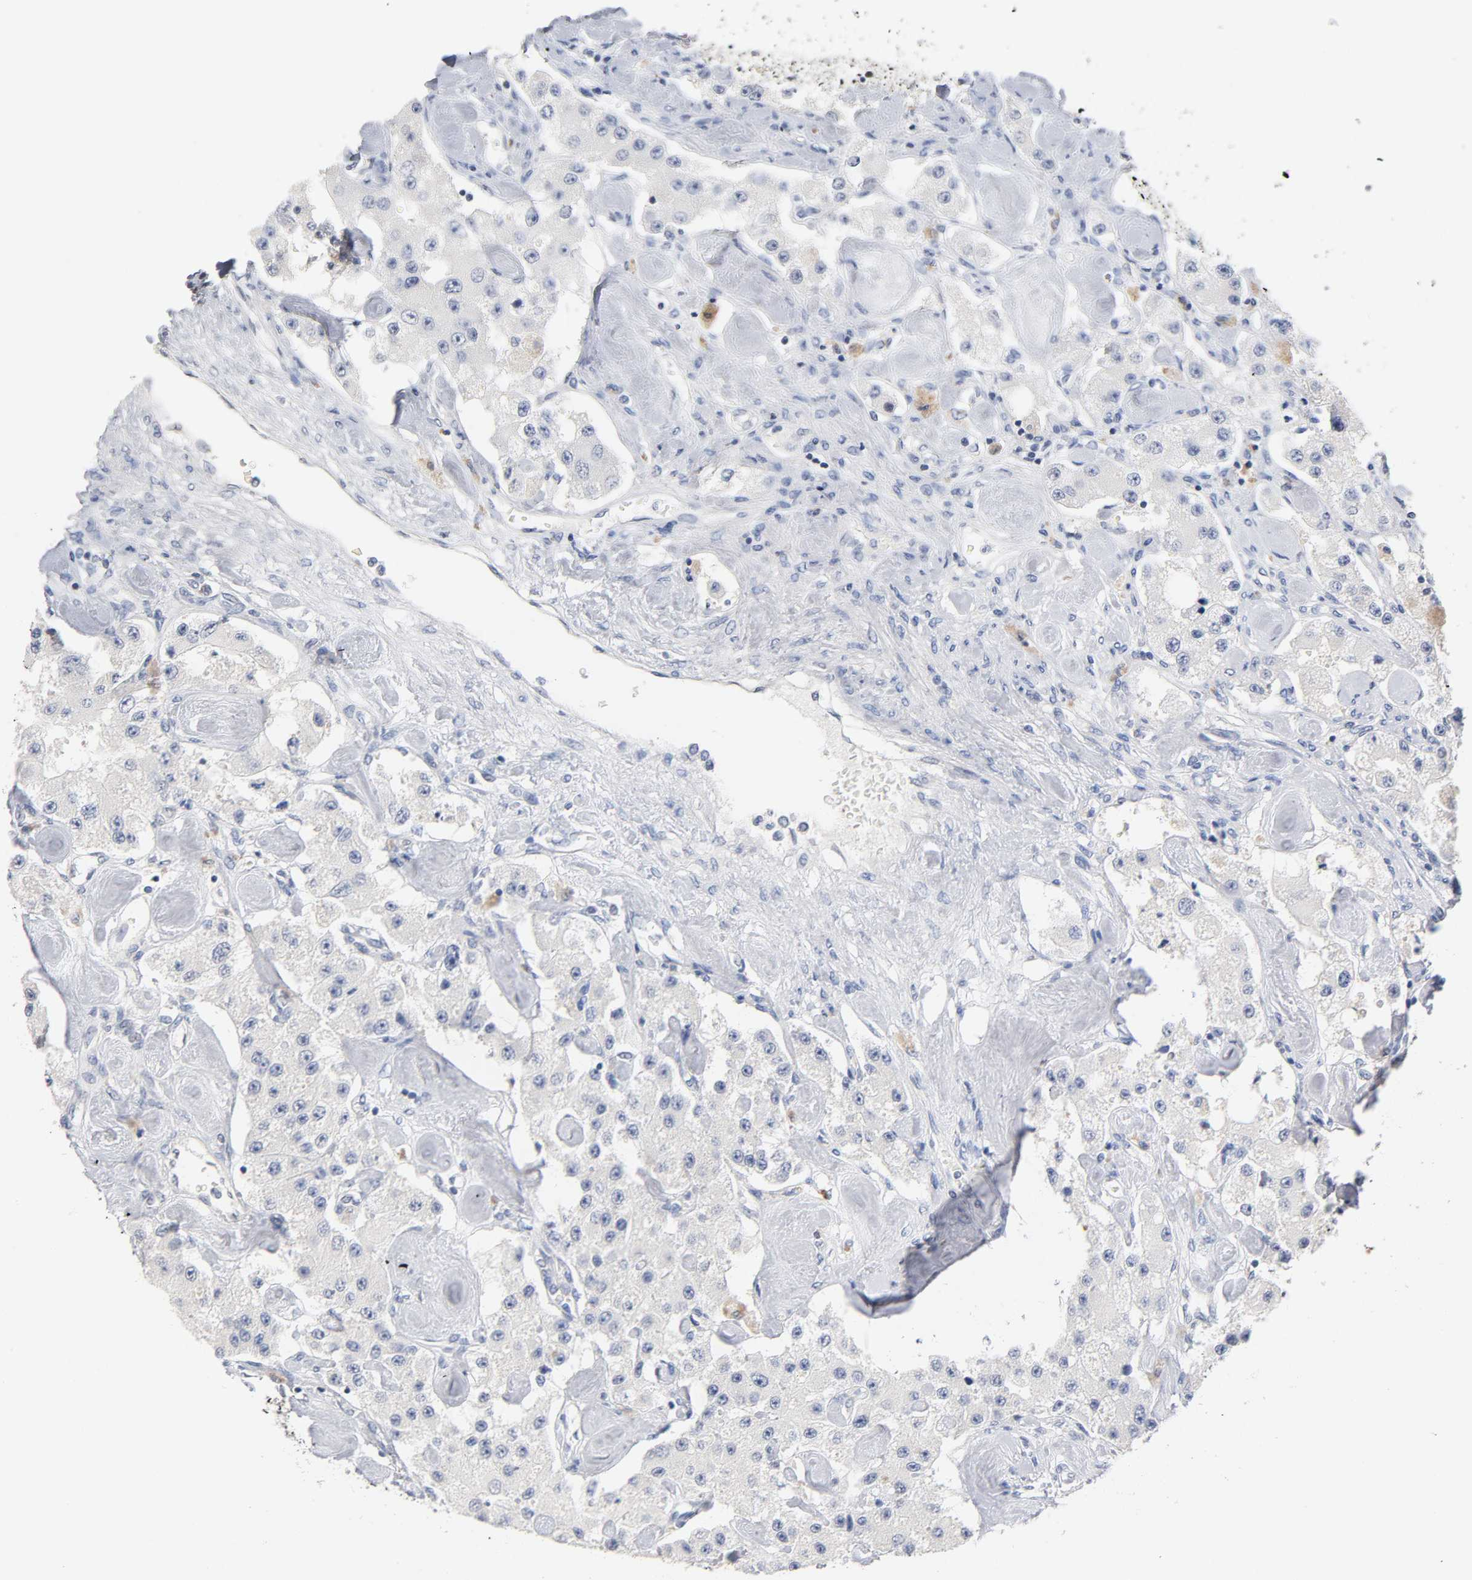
{"staining": {"intensity": "negative", "quantity": "none", "location": "none"}, "tissue": "carcinoid", "cell_type": "Tumor cells", "image_type": "cancer", "snomed": [{"axis": "morphology", "description": "Carcinoid, malignant, NOS"}, {"axis": "topography", "description": "Pancreas"}], "caption": "Protein analysis of carcinoid exhibits no significant staining in tumor cells.", "gene": "NFATC1", "patient": {"sex": "male", "age": 41}}